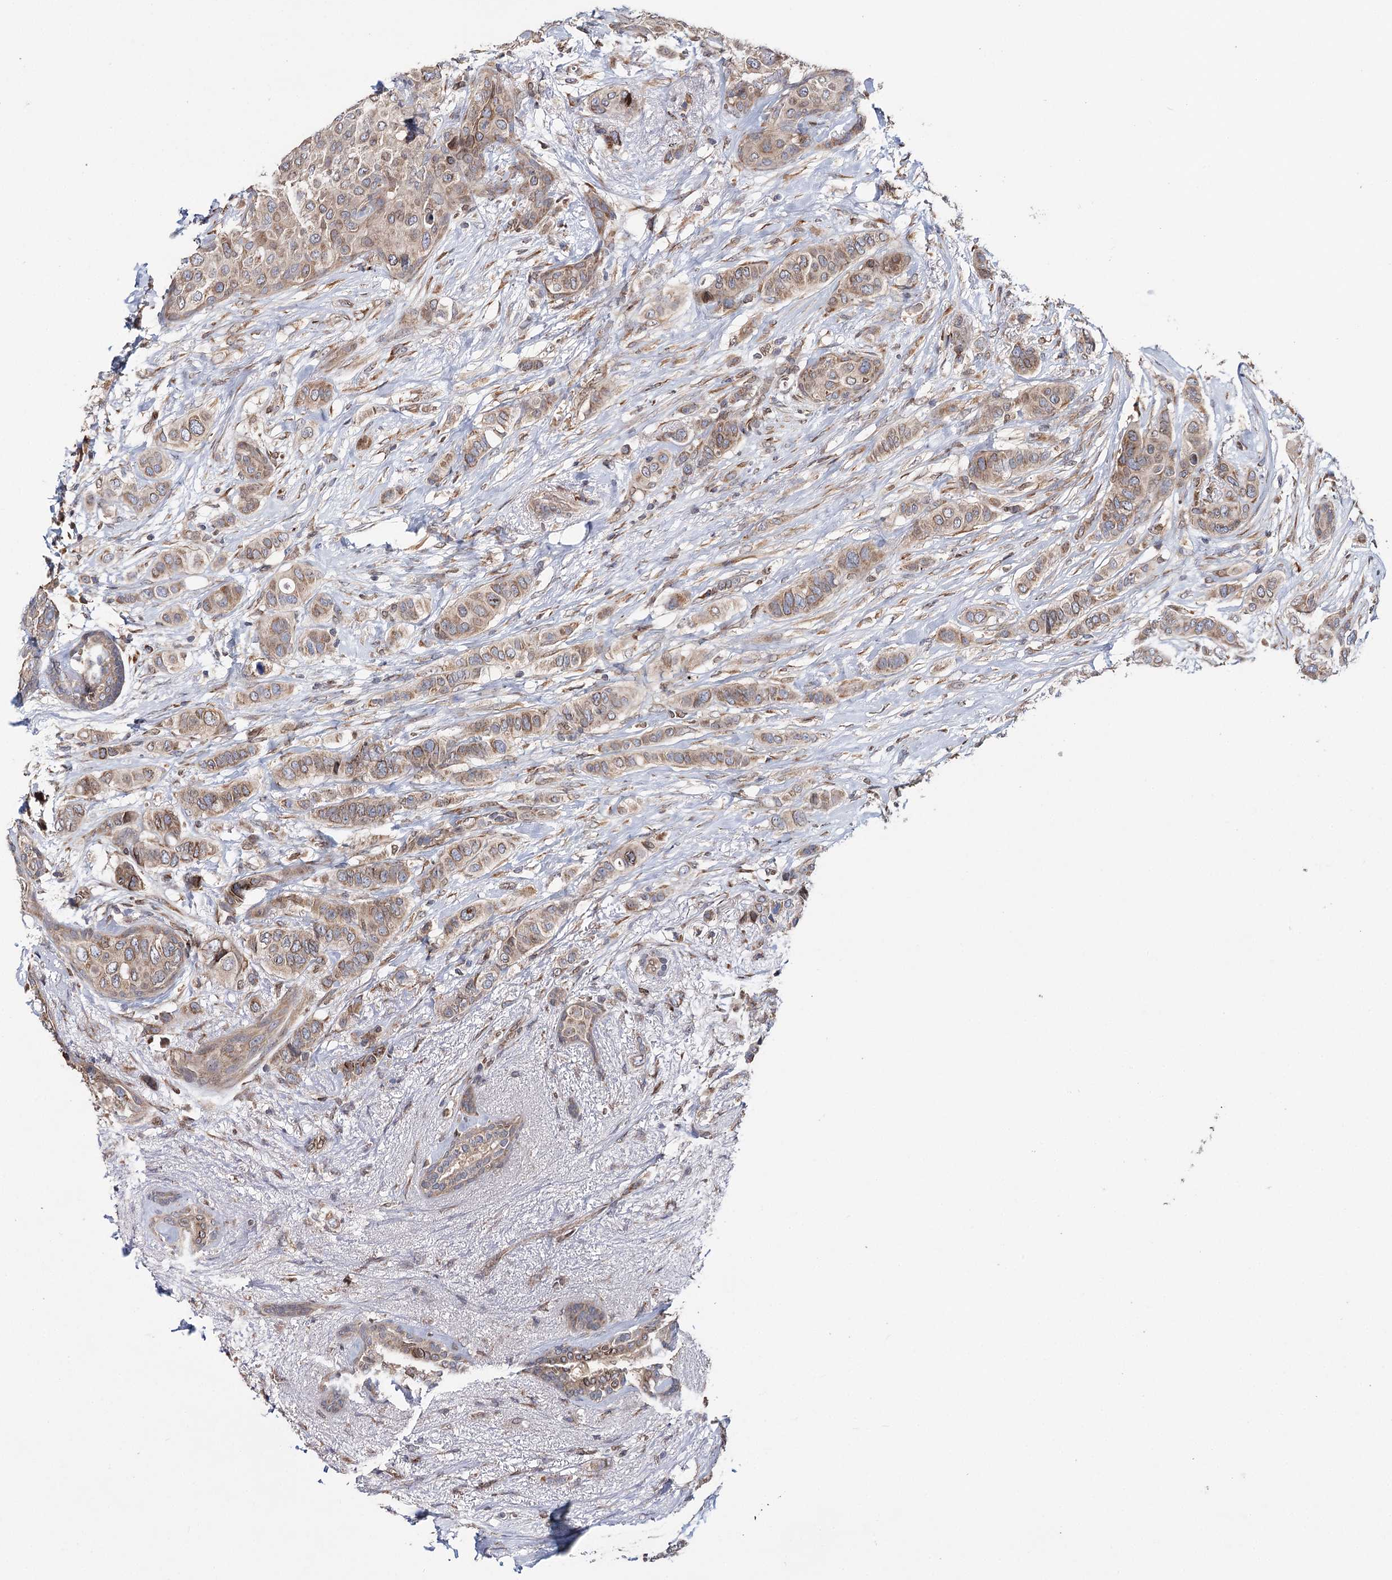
{"staining": {"intensity": "moderate", "quantity": ">75%", "location": "cytoplasmic/membranous"}, "tissue": "breast cancer", "cell_type": "Tumor cells", "image_type": "cancer", "snomed": [{"axis": "morphology", "description": "Lobular carcinoma"}, {"axis": "topography", "description": "Breast"}], "caption": "DAB (3,3'-diaminobenzidine) immunohistochemical staining of human breast cancer (lobular carcinoma) reveals moderate cytoplasmic/membranous protein staining in approximately >75% of tumor cells.", "gene": "CFAP46", "patient": {"sex": "female", "age": 51}}